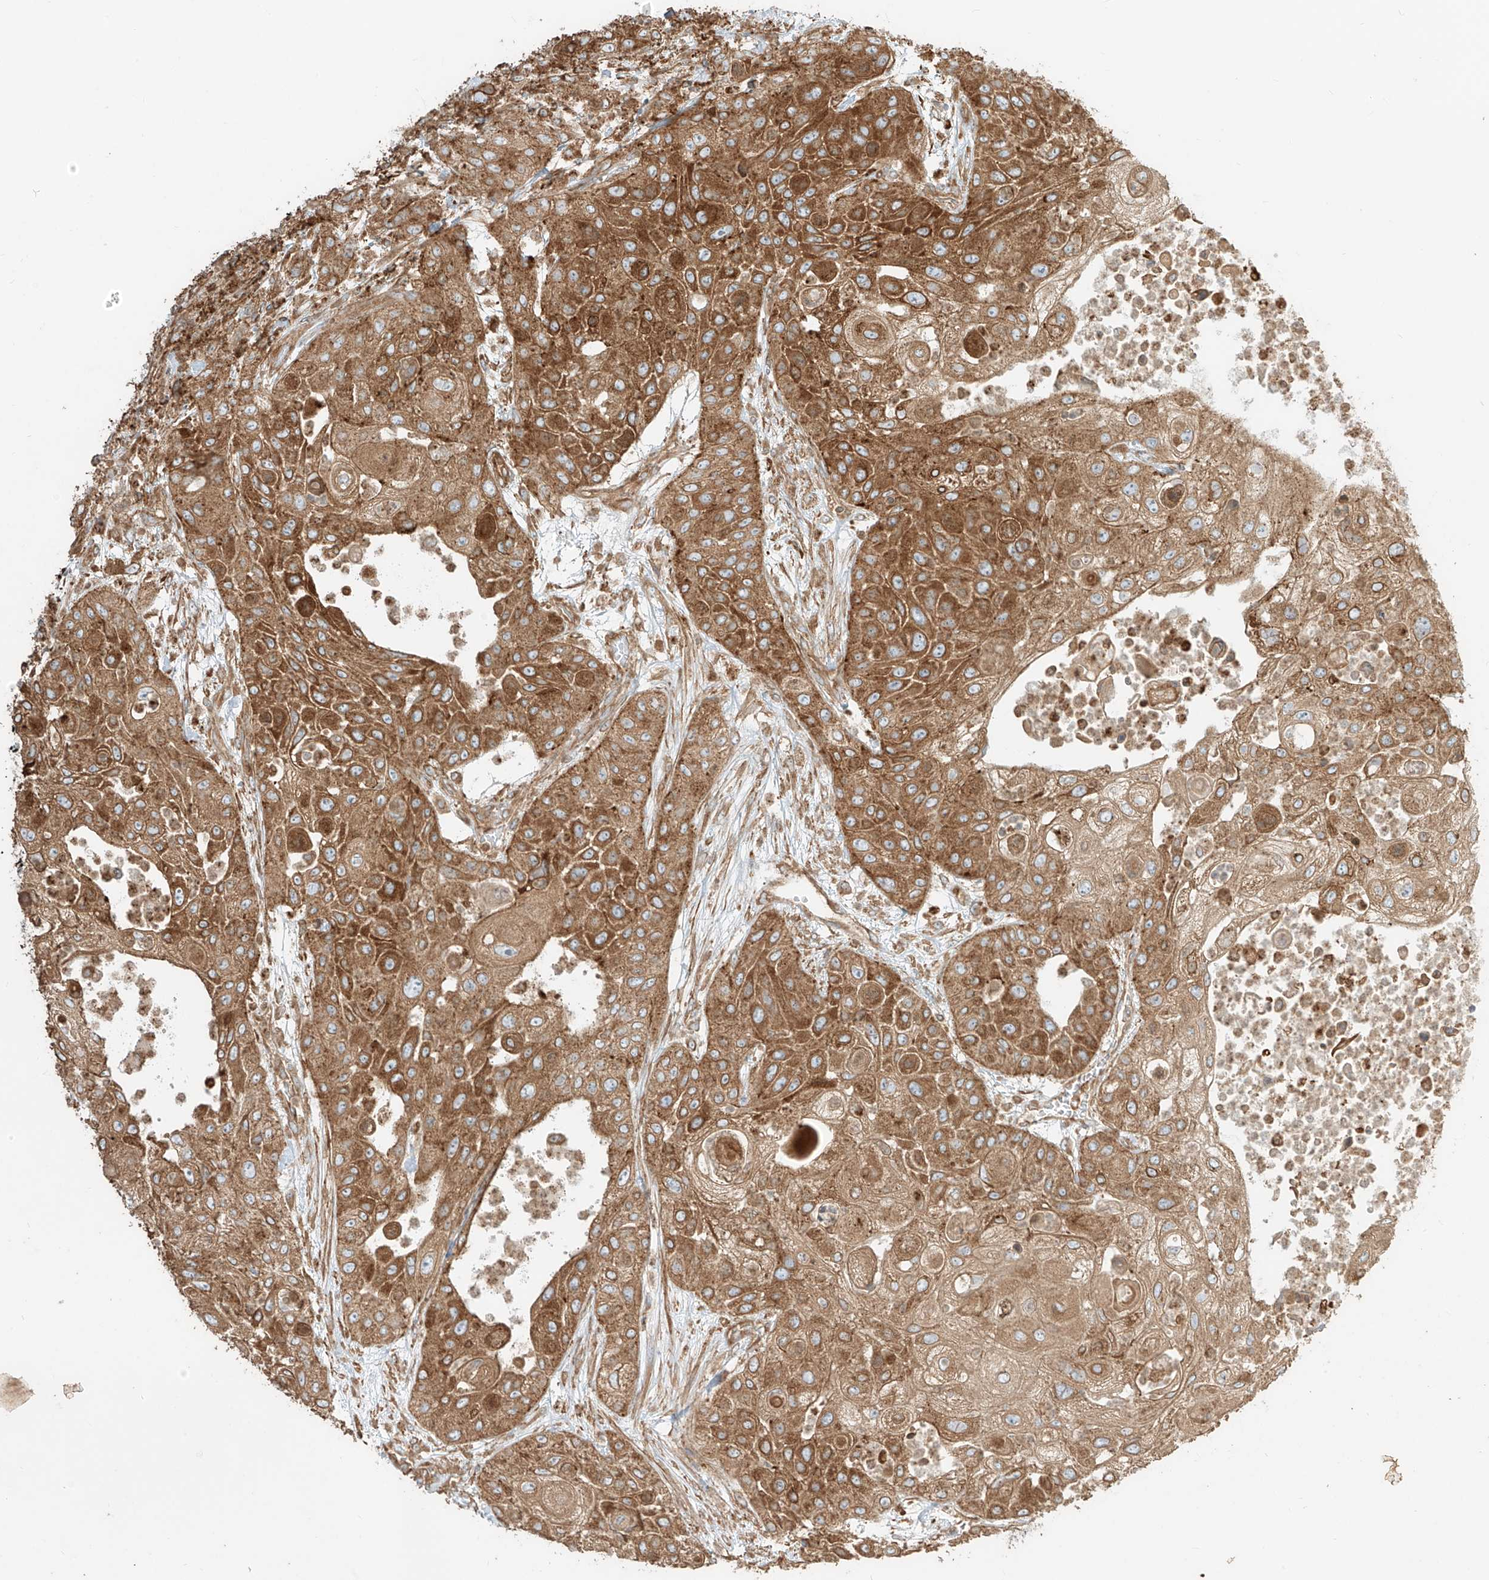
{"staining": {"intensity": "strong", "quantity": ">75%", "location": "cytoplasmic/membranous"}, "tissue": "urothelial cancer", "cell_type": "Tumor cells", "image_type": "cancer", "snomed": [{"axis": "morphology", "description": "Urothelial carcinoma, High grade"}, {"axis": "topography", "description": "Urinary bladder"}], "caption": "Urothelial cancer stained with IHC exhibits strong cytoplasmic/membranous positivity in approximately >75% of tumor cells.", "gene": "CCDC115", "patient": {"sex": "female", "age": 79}}